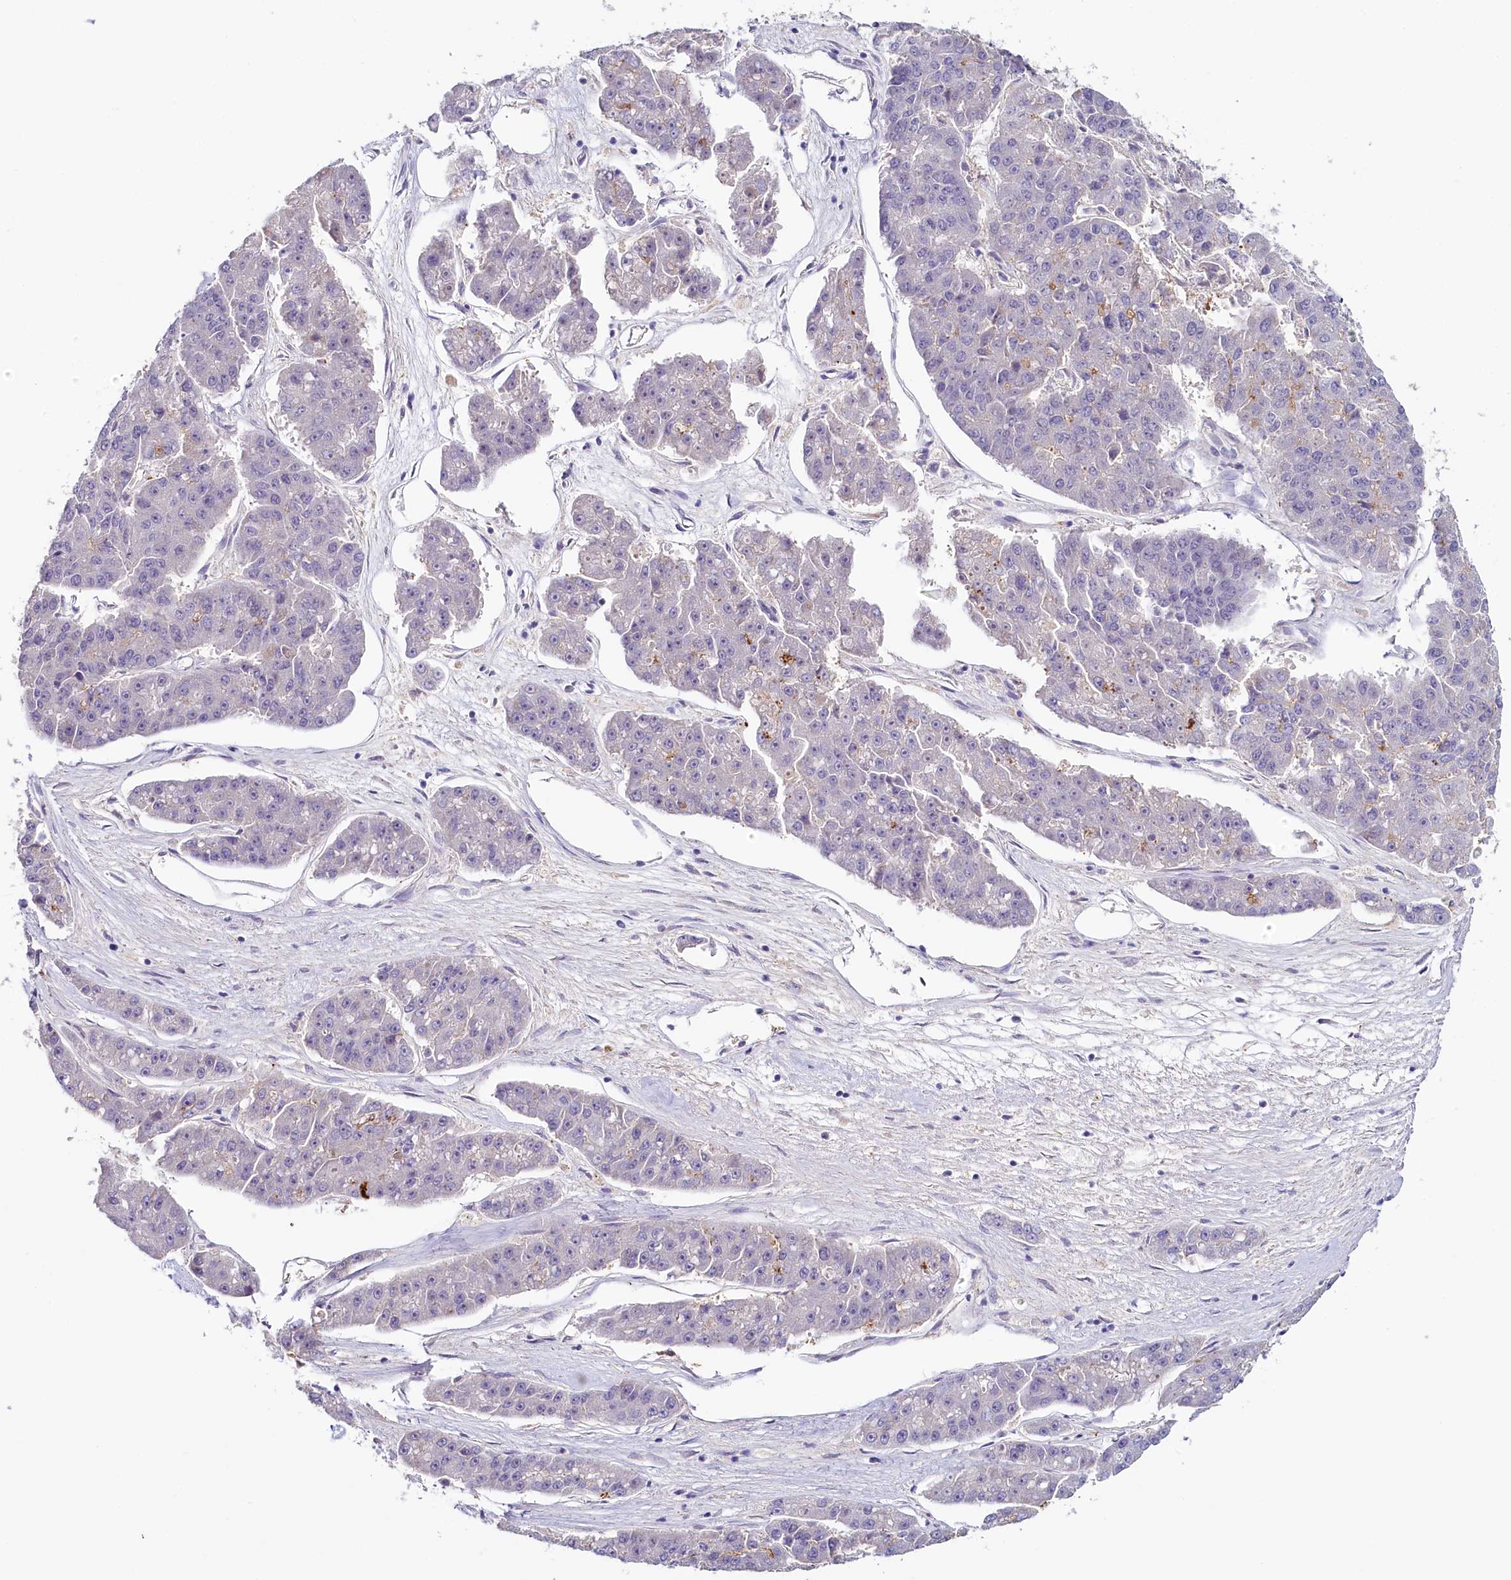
{"staining": {"intensity": "negative", "quantity": "none", "location": "none"}, "tissue": "pancreatic cancer", "cell_type": "Tumor cells", "image_type": "cancer", "snomed": [{"axis": "morphology", "description": "Adenocarcinoma, NOS"}, {"axis": "topography", "description": "Pancreas"}], "caption": "This micrograph is of pancreatic adenocarcinoma stained with immunohistochemistry to label a protein in brown with the nuclei are counter-stained blue. There is no expression in tumor cells. Nuclei are stained in blue.", "gene": "PDE6D", "patient": {"sex": "male", "age": 50}}